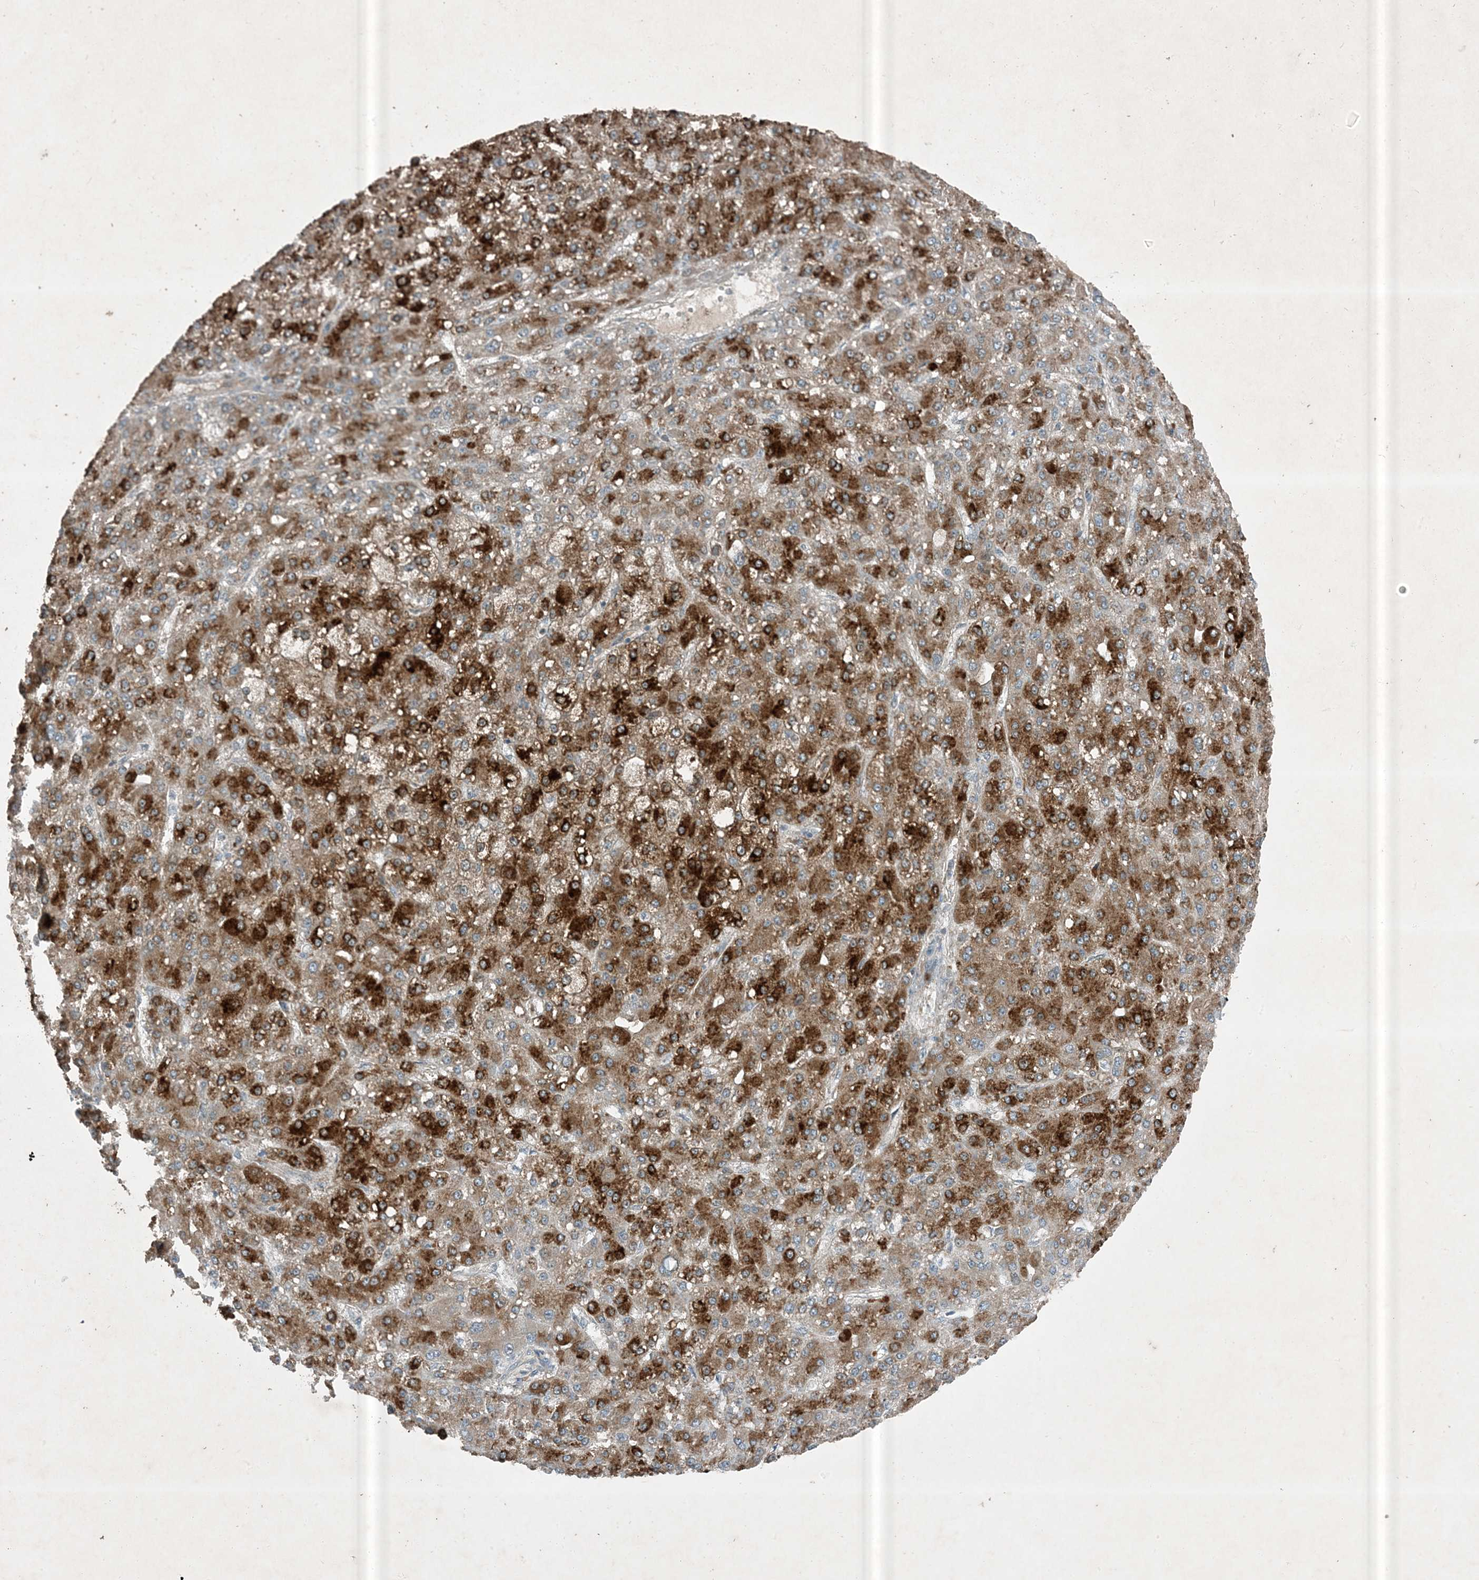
{"staining": {"intensity": "strong", "quantity": ">75%", "location": "cytoplasmic/membranous"}, "tissue": "liver cancer", "cell_type": "Tumor cells", "image_type": "cancer", "snomed": [{"axis": "morphology", "description": "Carcinoma, Hepatocellular, NOS"}, {"axis": "topography", "description": "Liver"}], "caption": "IHC staining of liver cancer (hepatocellular carcinoma), which displays high levels of strong cytoplasmic/membranous expression in approximately >75% of tumor cells indicating strong cytoplasmic/membranous protein staining. The staining was performed using DAB (3,3'-diaminobenzidine) (brown) for protein detection and nuclei were counterstained in hematoxylin (blue).", "gene": "MDN1", "patient": {"sex": "male", "age": 67}}